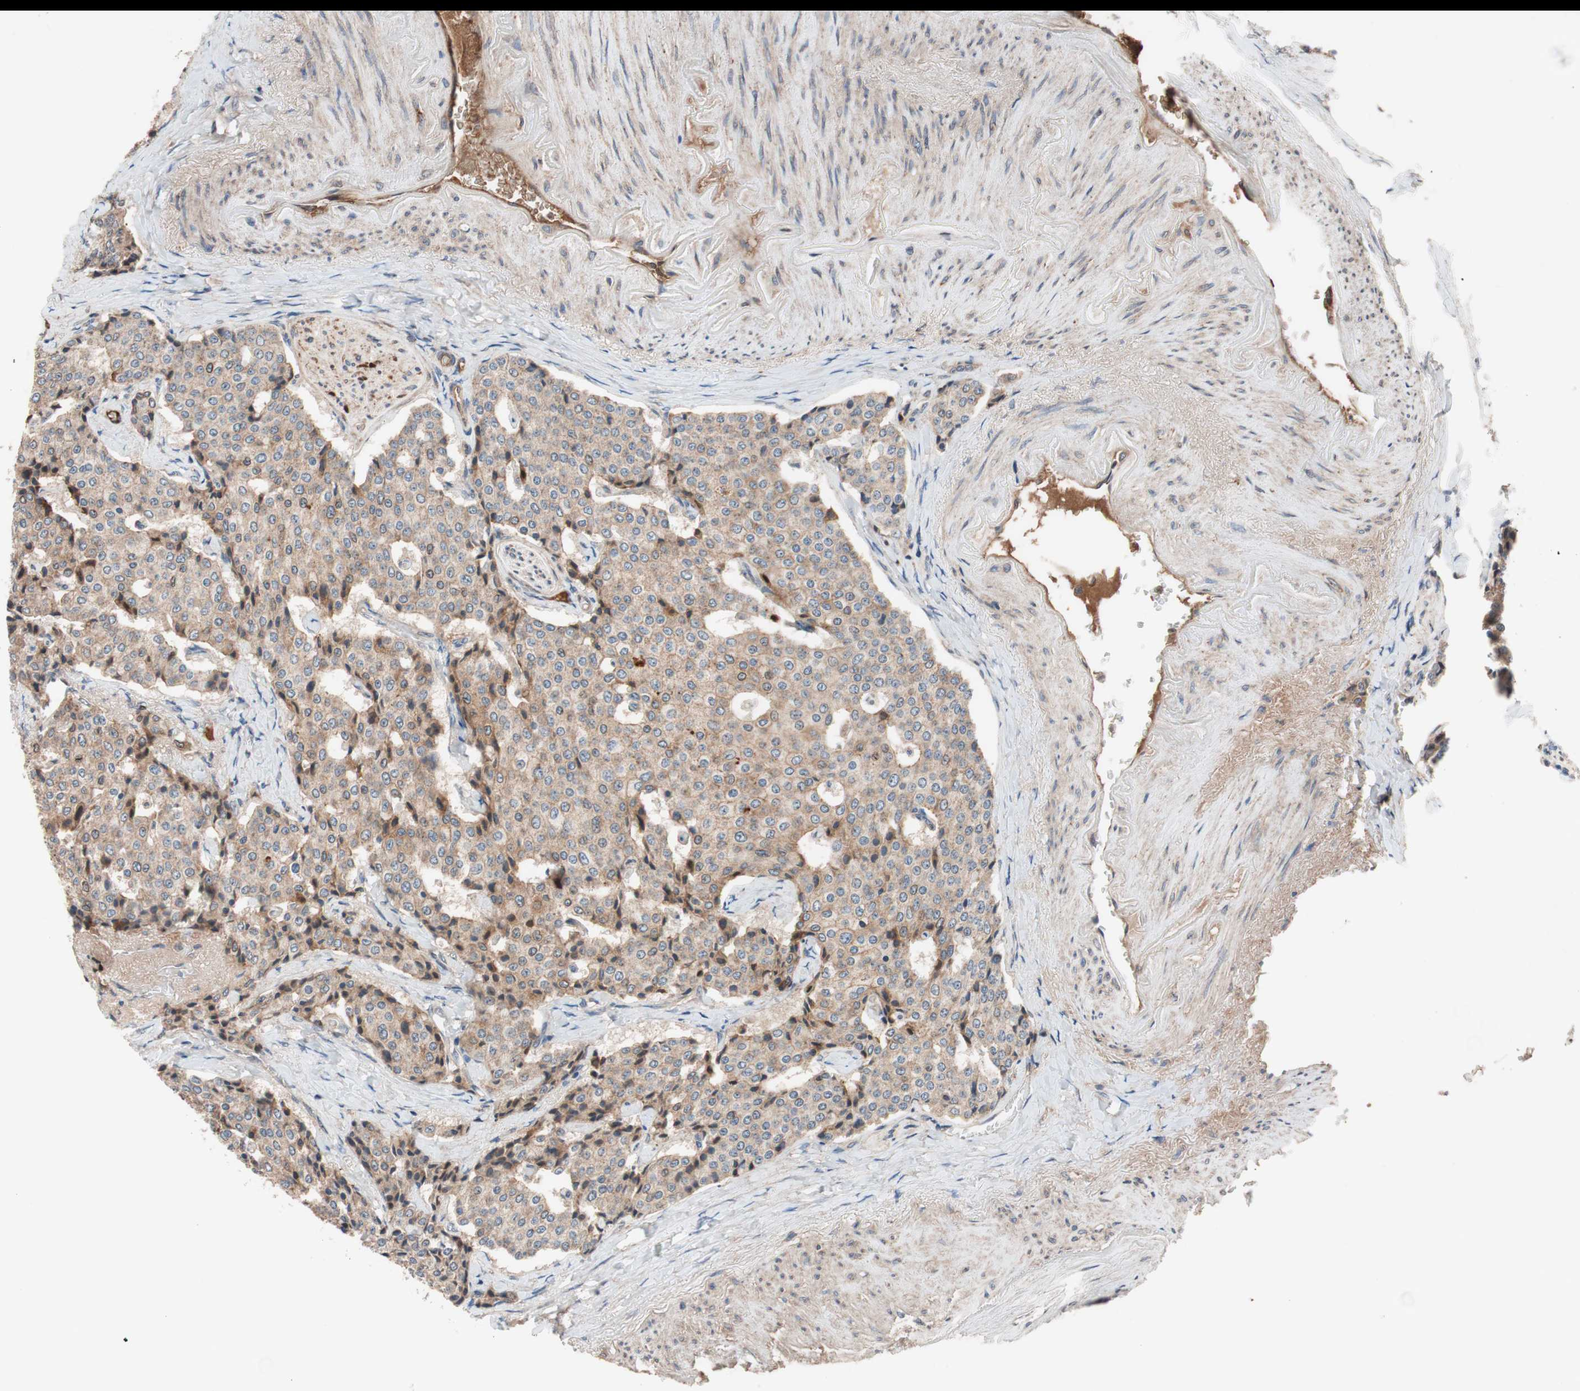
{"staining": {"intensity": "moderate", "quantity": ">75%", "location": "cytoplasmic/membranous"}, "tissue": "carcinoid", "cell_type": "Tumor cells", "image_type": "cancer", "snomed": [{"axis": "morphology", "description": "Carcinoid, malignant, NOS"}, {"axis": "topography", "description": "Colon"}], "caption": "A high-resolution histopathology image shows immunohistochemistry staining of carcinoid, which exhibits moderate cytoplasmic/membranous staining in approximately >75% of tumor cells.", "gene": "SDC4", "patient": {"sex": "female", "age": 61}}